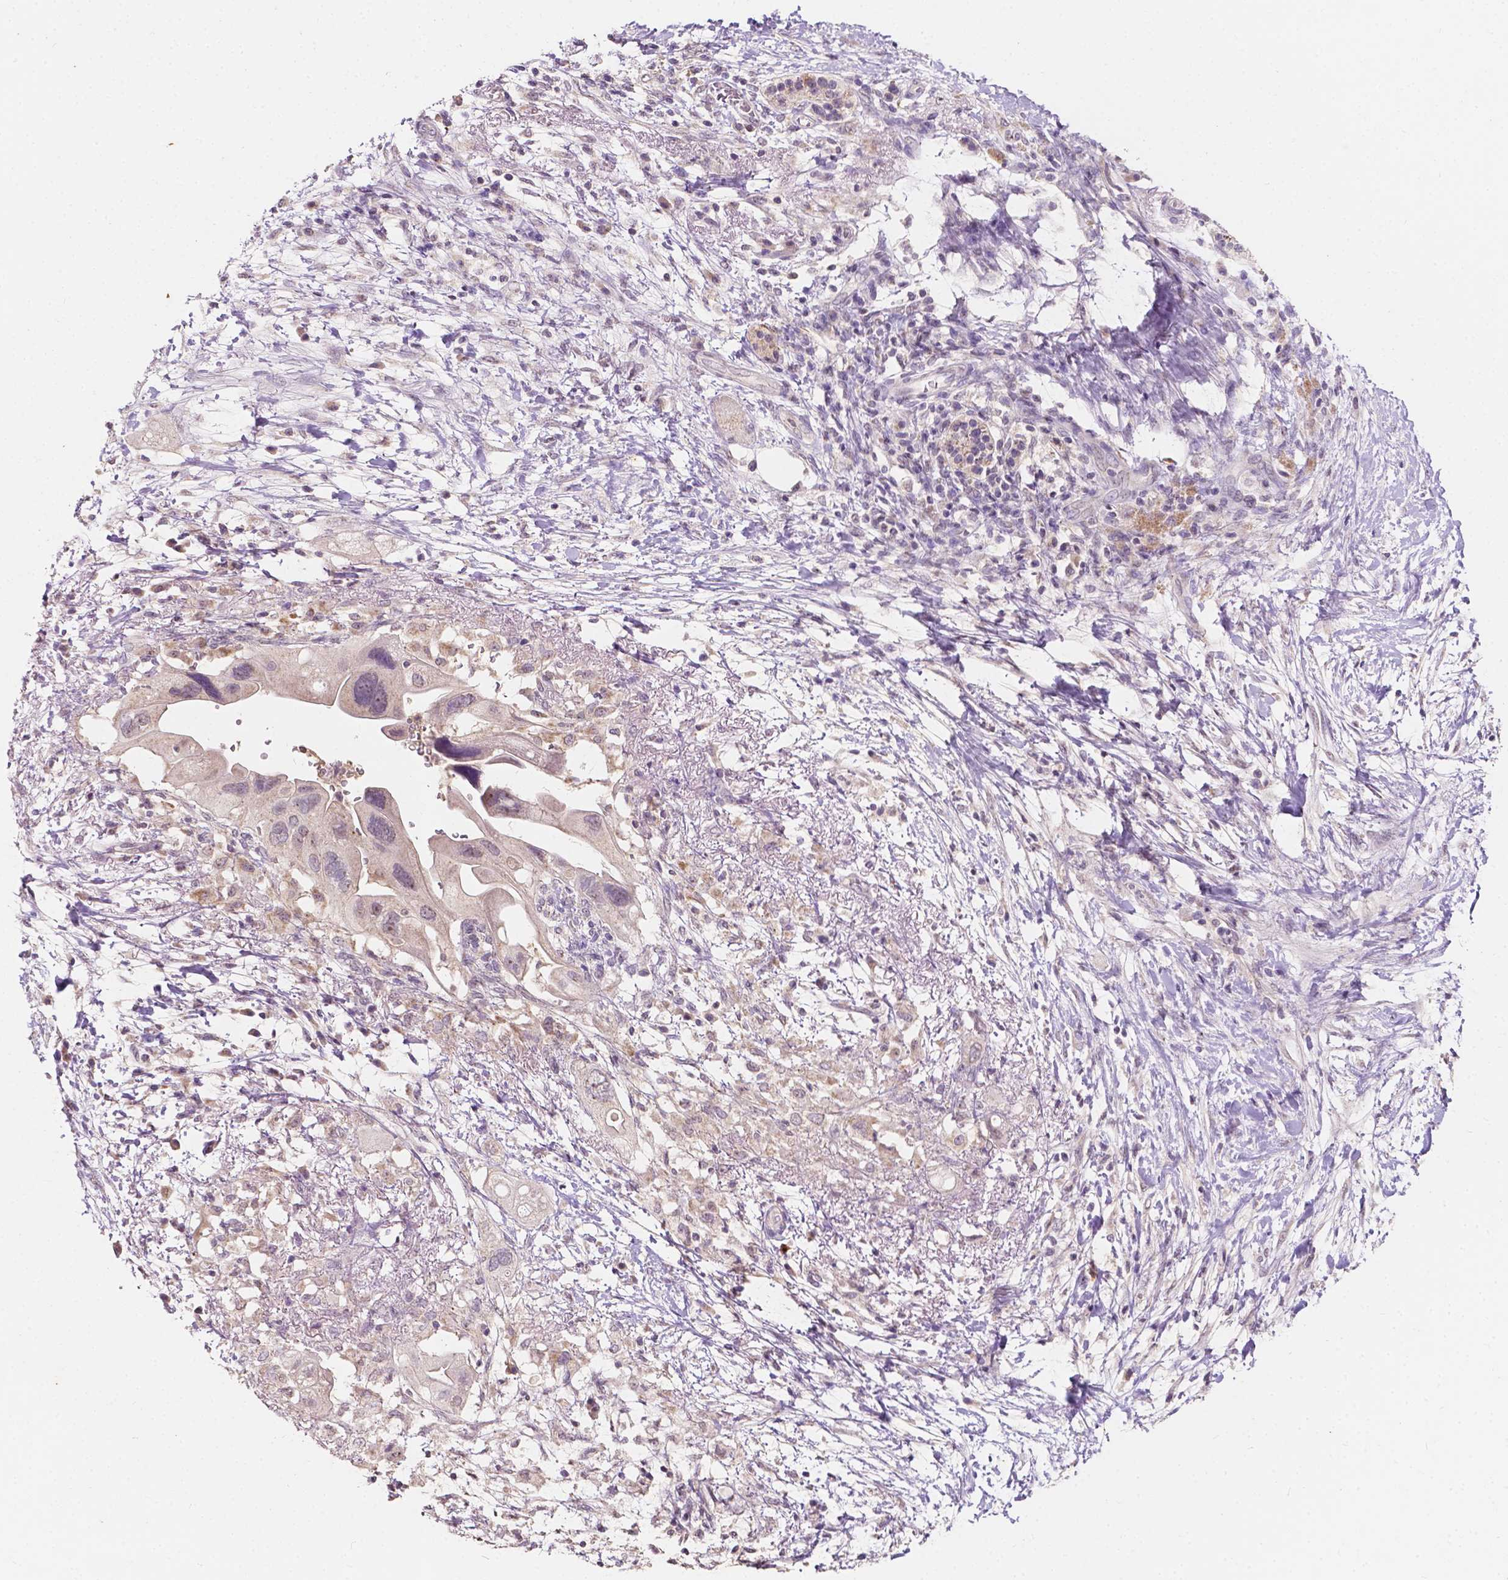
{"staining": {"intensity": "negative", "quantity": "none", "location": "none"}, "tissue": "pancreatic cancer", "cell_type": "Tumor cells", "image_type": "cancer", "snomed": [{"axis": "morphology", "description": "Adenocarcinoma, NOS"}, {"axis": "topography", "description": "Pancreas"}], "caption": "Human pancreatic cancer stained for a protein using immunohistochemistry (IHC) demonstrates no expression in tumor cells.", "gene": "SIRT2", "patient": {"sex": "female", "age": 72}}